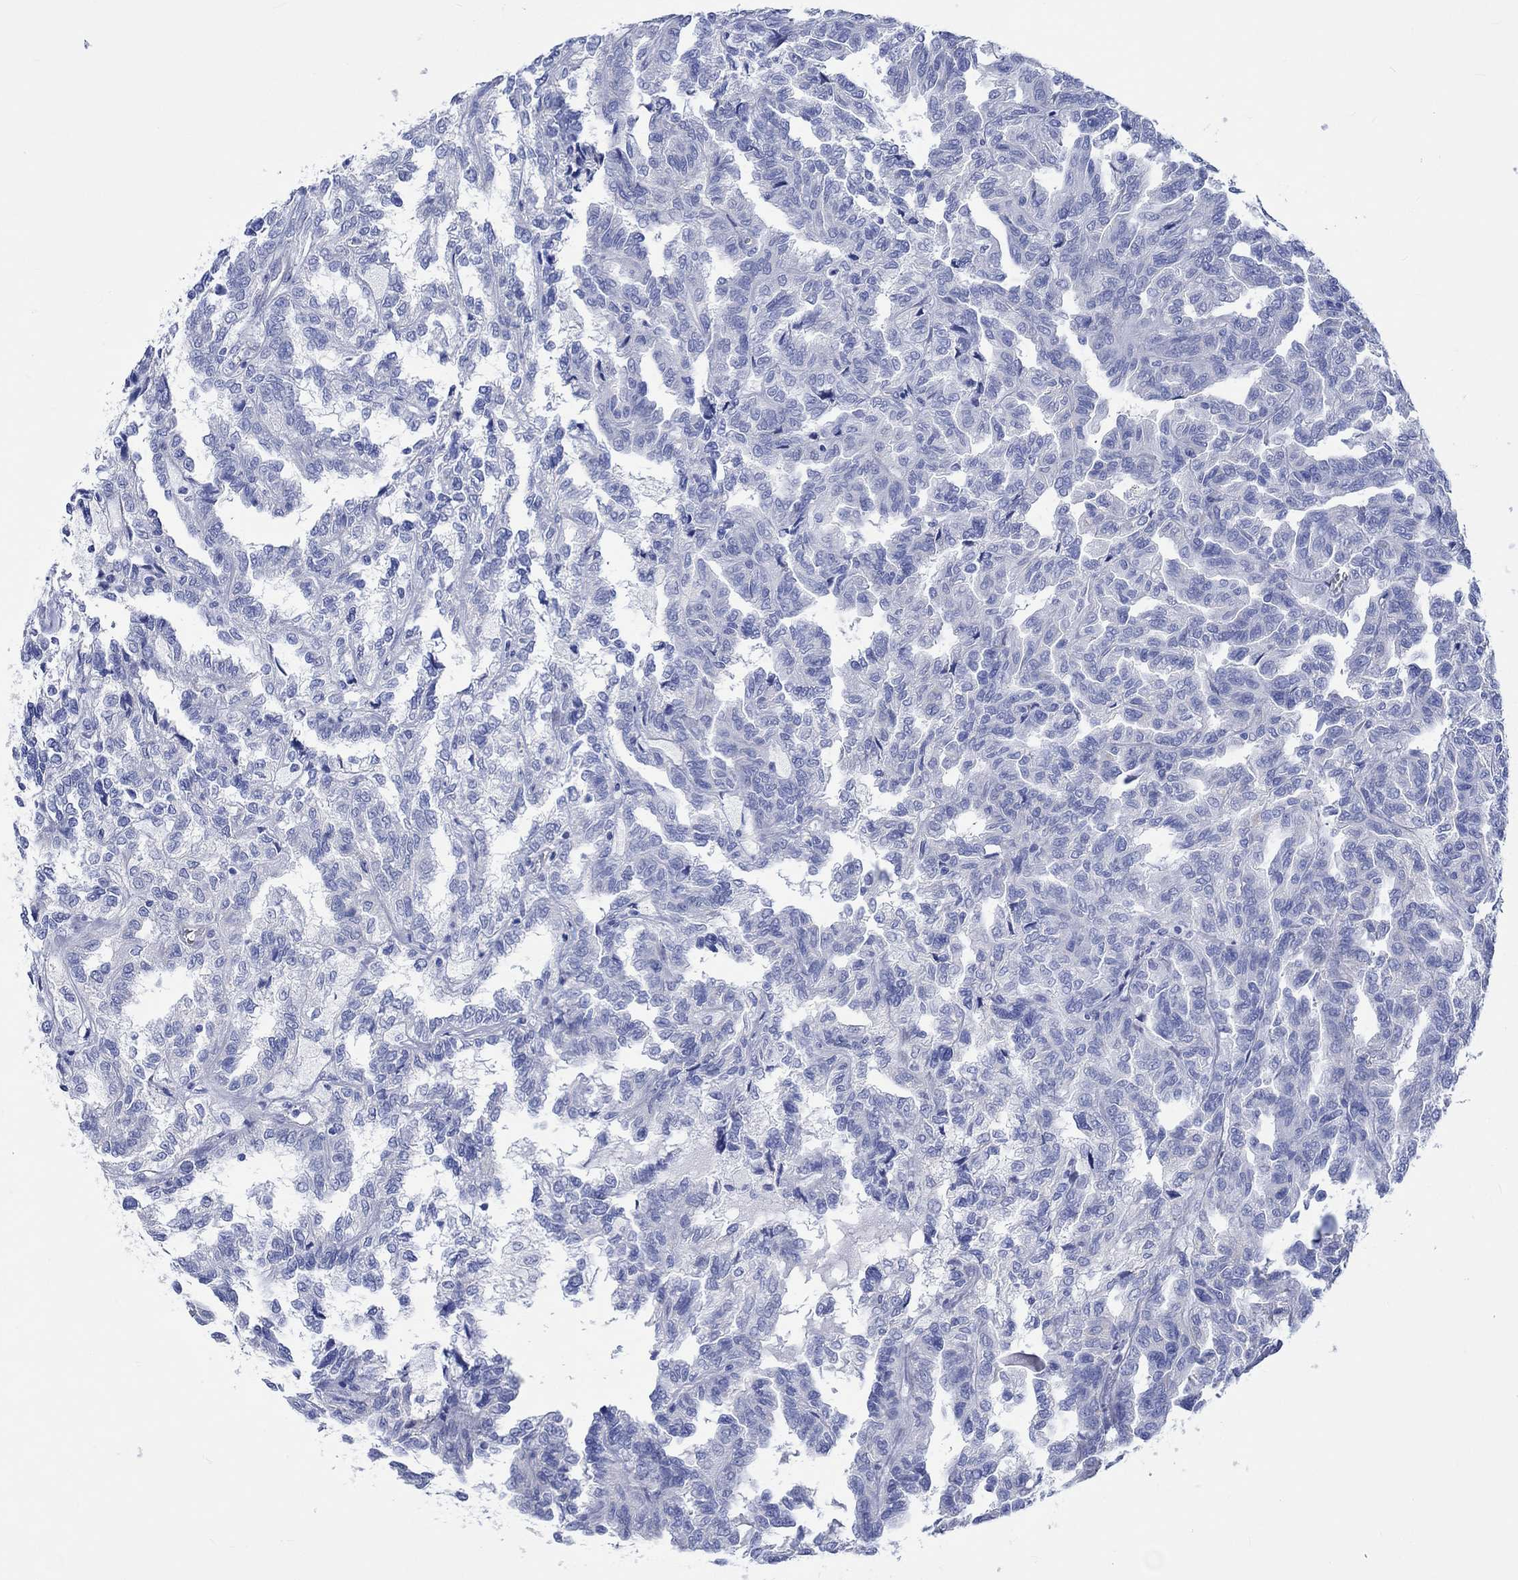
{"staining": {"intensity": "negative", "quantity": "none", "location": "none"}, "tissue": "renal cancer", "cell_type": "Tumor cells", "image_type": "cancer", "snomed": [{"axis": "morphology", "description": "Adenocarcinoma, NOS"}, {"axis": "topography", "description": "Kidney"}], "caption": "This is an immunohistochemistry image of human renal cancer (adenocarcinoma). There is no positivity in tumor cells.", "gene": "CPLX2", "patient": {"sex": "male", "age": 79}}